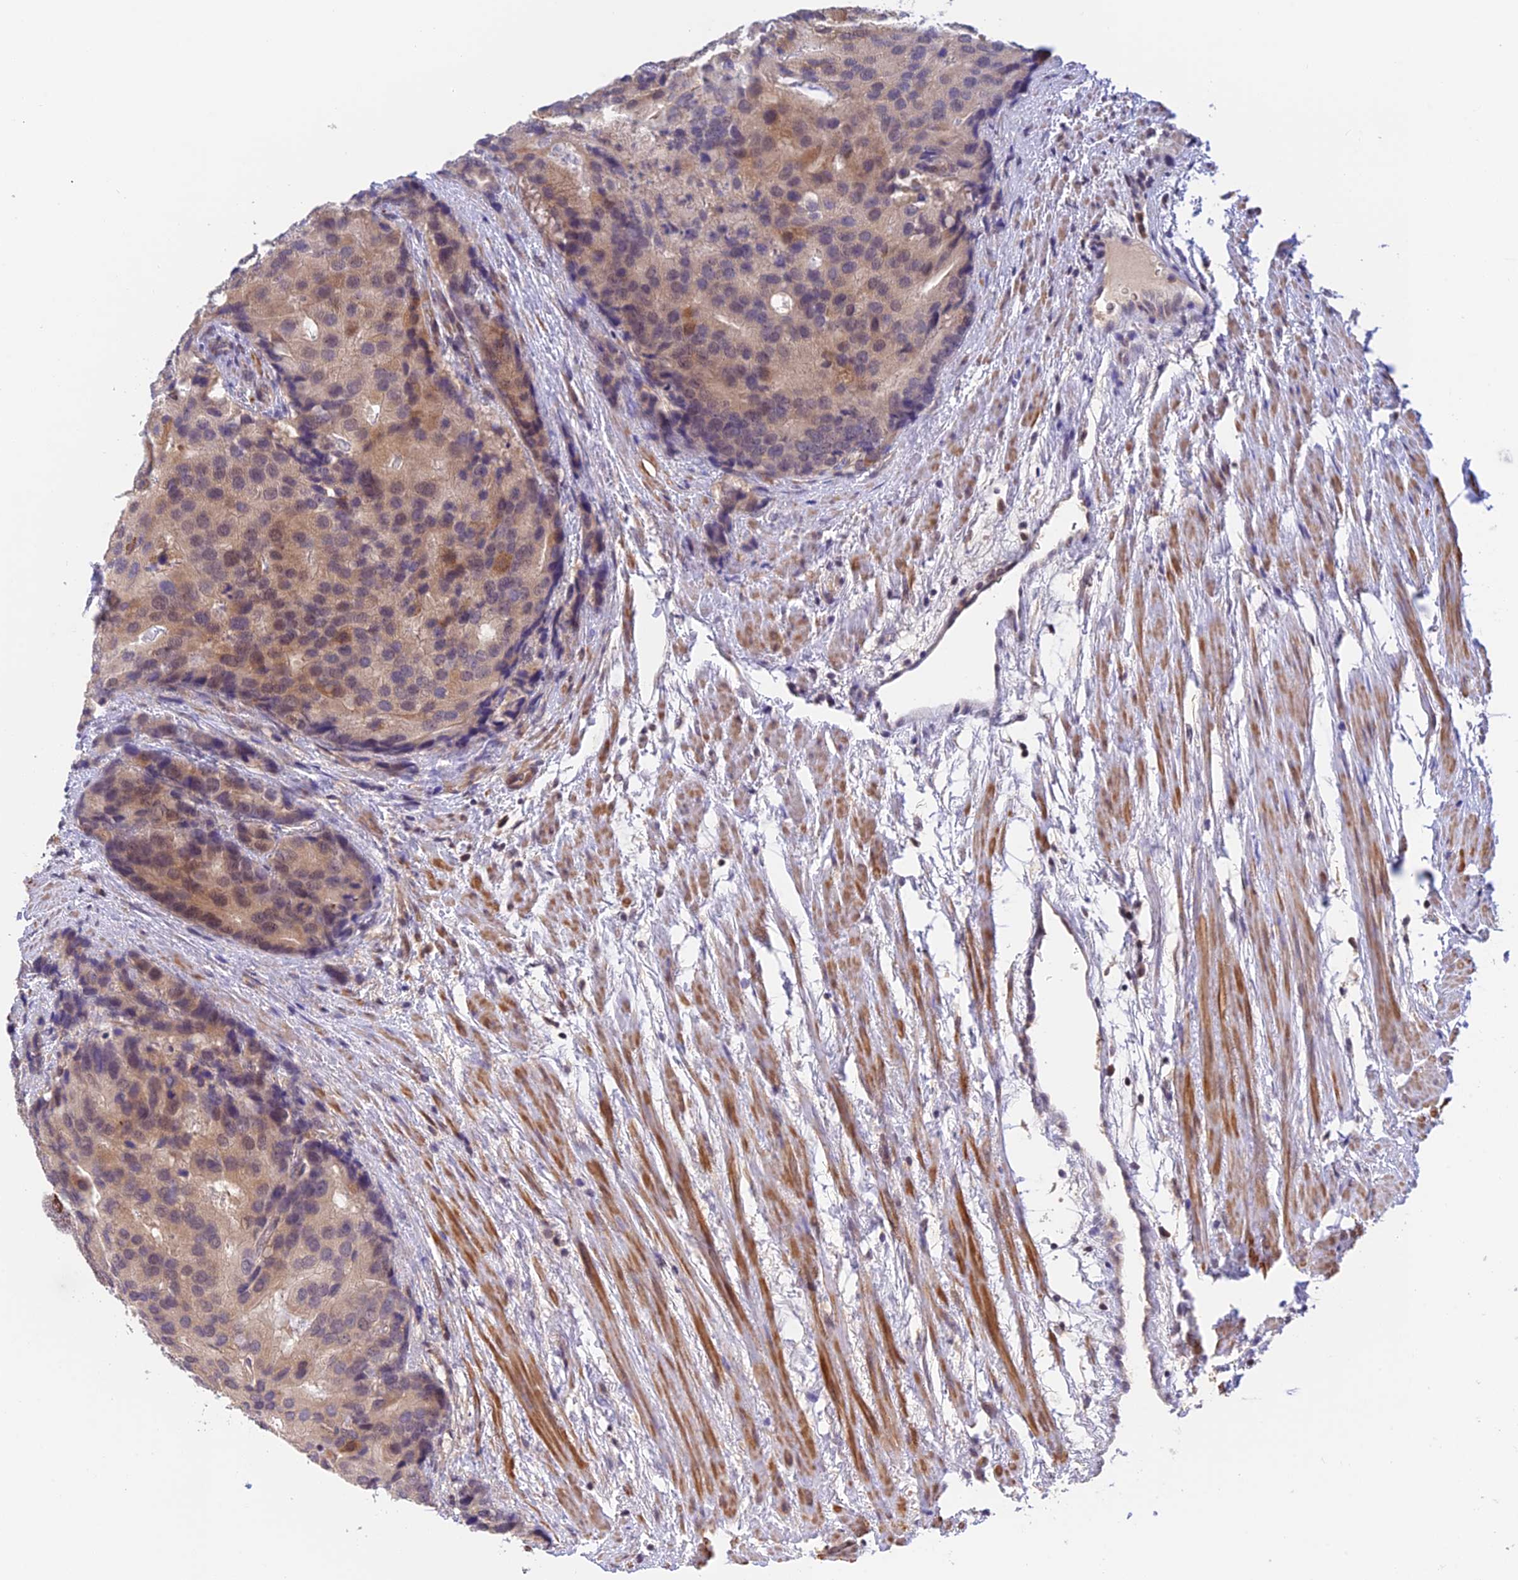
{"staining": {"intensity": "weak", "quantity": "25%-75%", "location": "cytoplasmic/membranous,nuclear"}, "tissue": "prostate cancer", "cell_type": "Tumor cells", "image_type": "cancer", "snomed": [{"axis": "morphology", "description": "Adenocarcinoma, High grade"}, {"axis": "topography", "description": "Prostate"}], "caption": "Prostate cancer stained for a protein (brown) reveals weak cytoplasmic/membranous and nuclear positive expression in approximately 25%-75% of tumor cells.", "gene": "CWH43", "patient": {"sex": "male", "age": 62}}